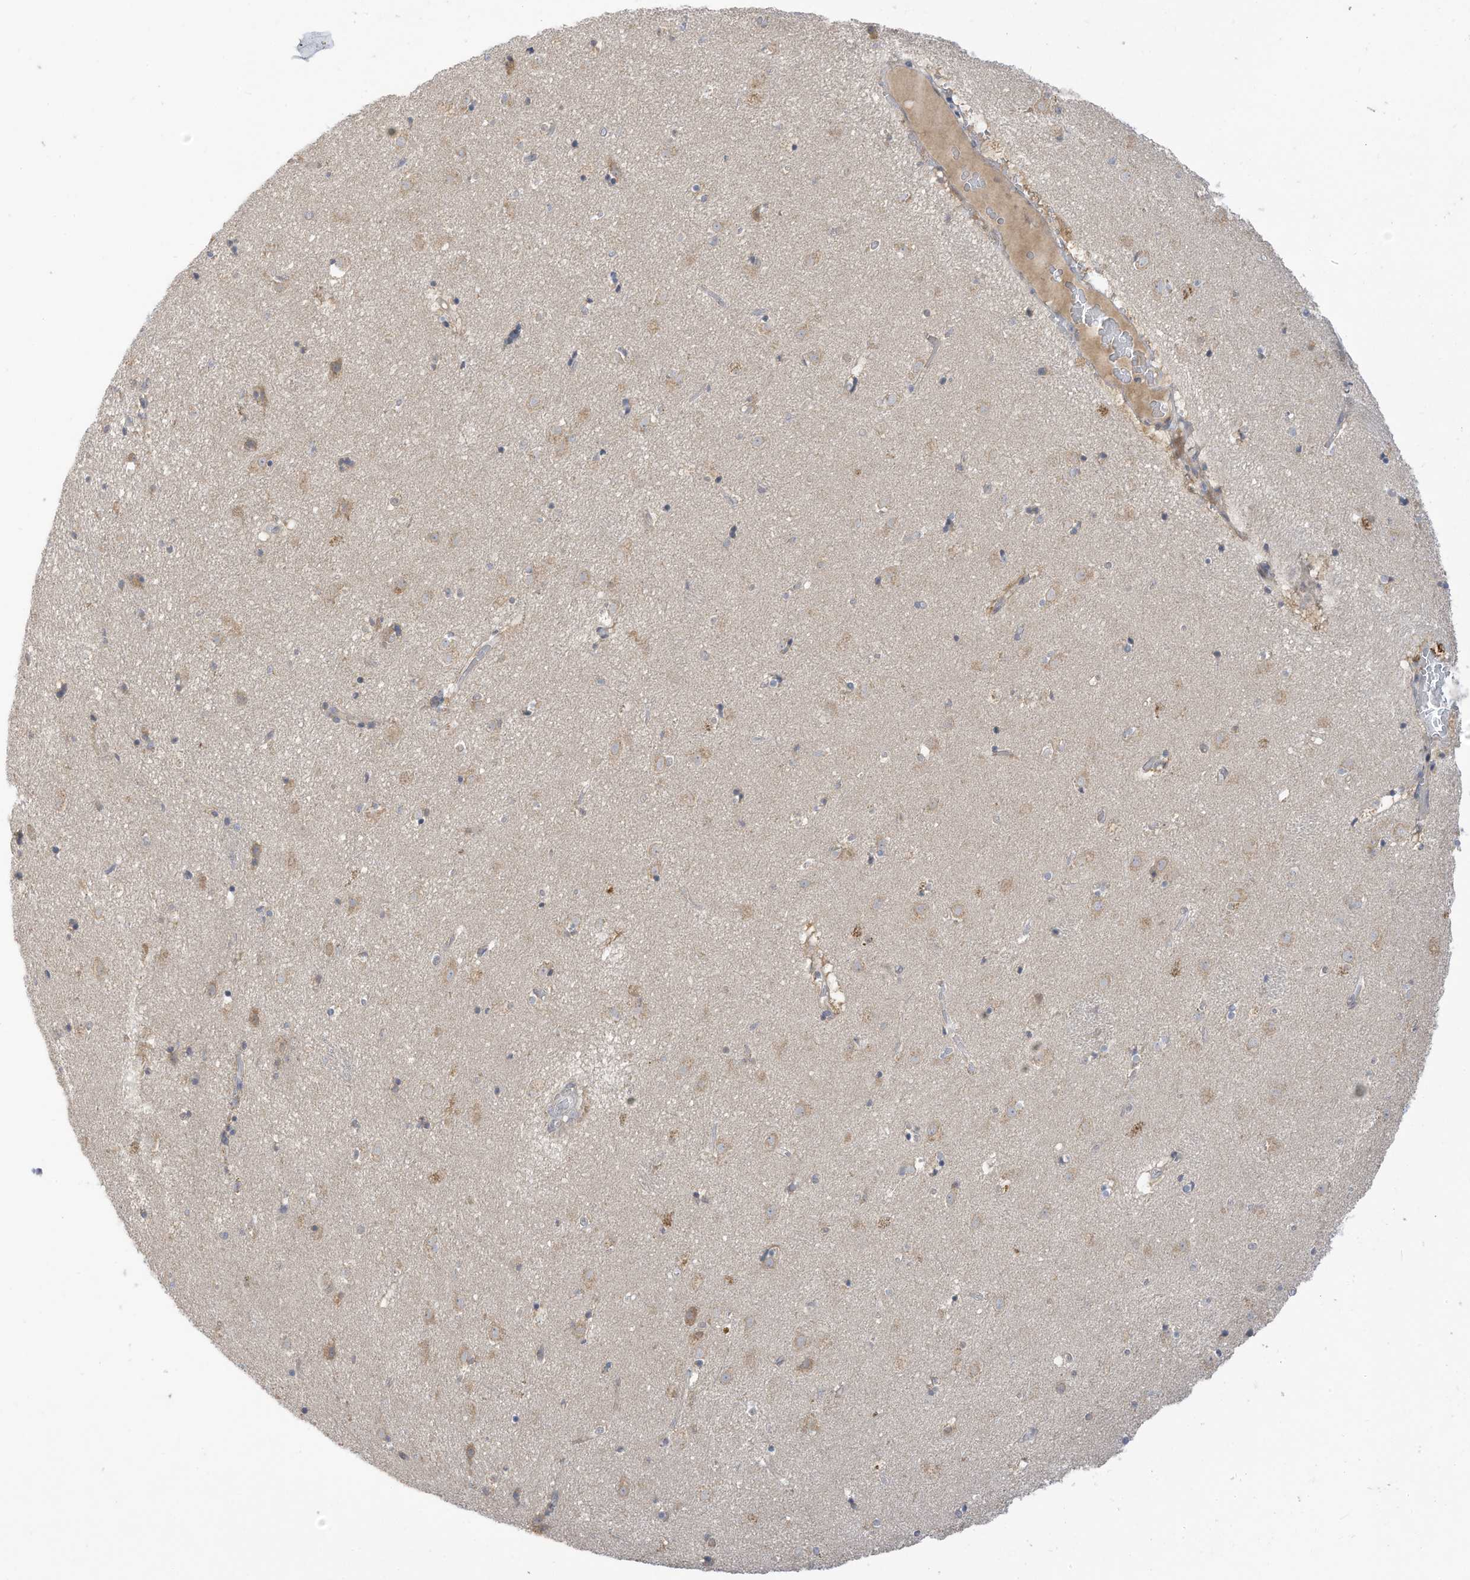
{"staining": {"intensity": "negative", "quantity": "none", "location": "none"}, "tissue": "caudate", "cell_type": "Glial cells", "image_type": "normal", "snomed": [{"axis": "morphology", "description": "Normal tissue, NOS"}, {"axis": "topography", "description": "Lateral ventricle wall"}], "caption": "Immunohistochemistry (IHC) of benign human caudate reveals no expression in glial cells.", "gene": "LRRN2", "patient": {"sex": "male", "age": 70}}